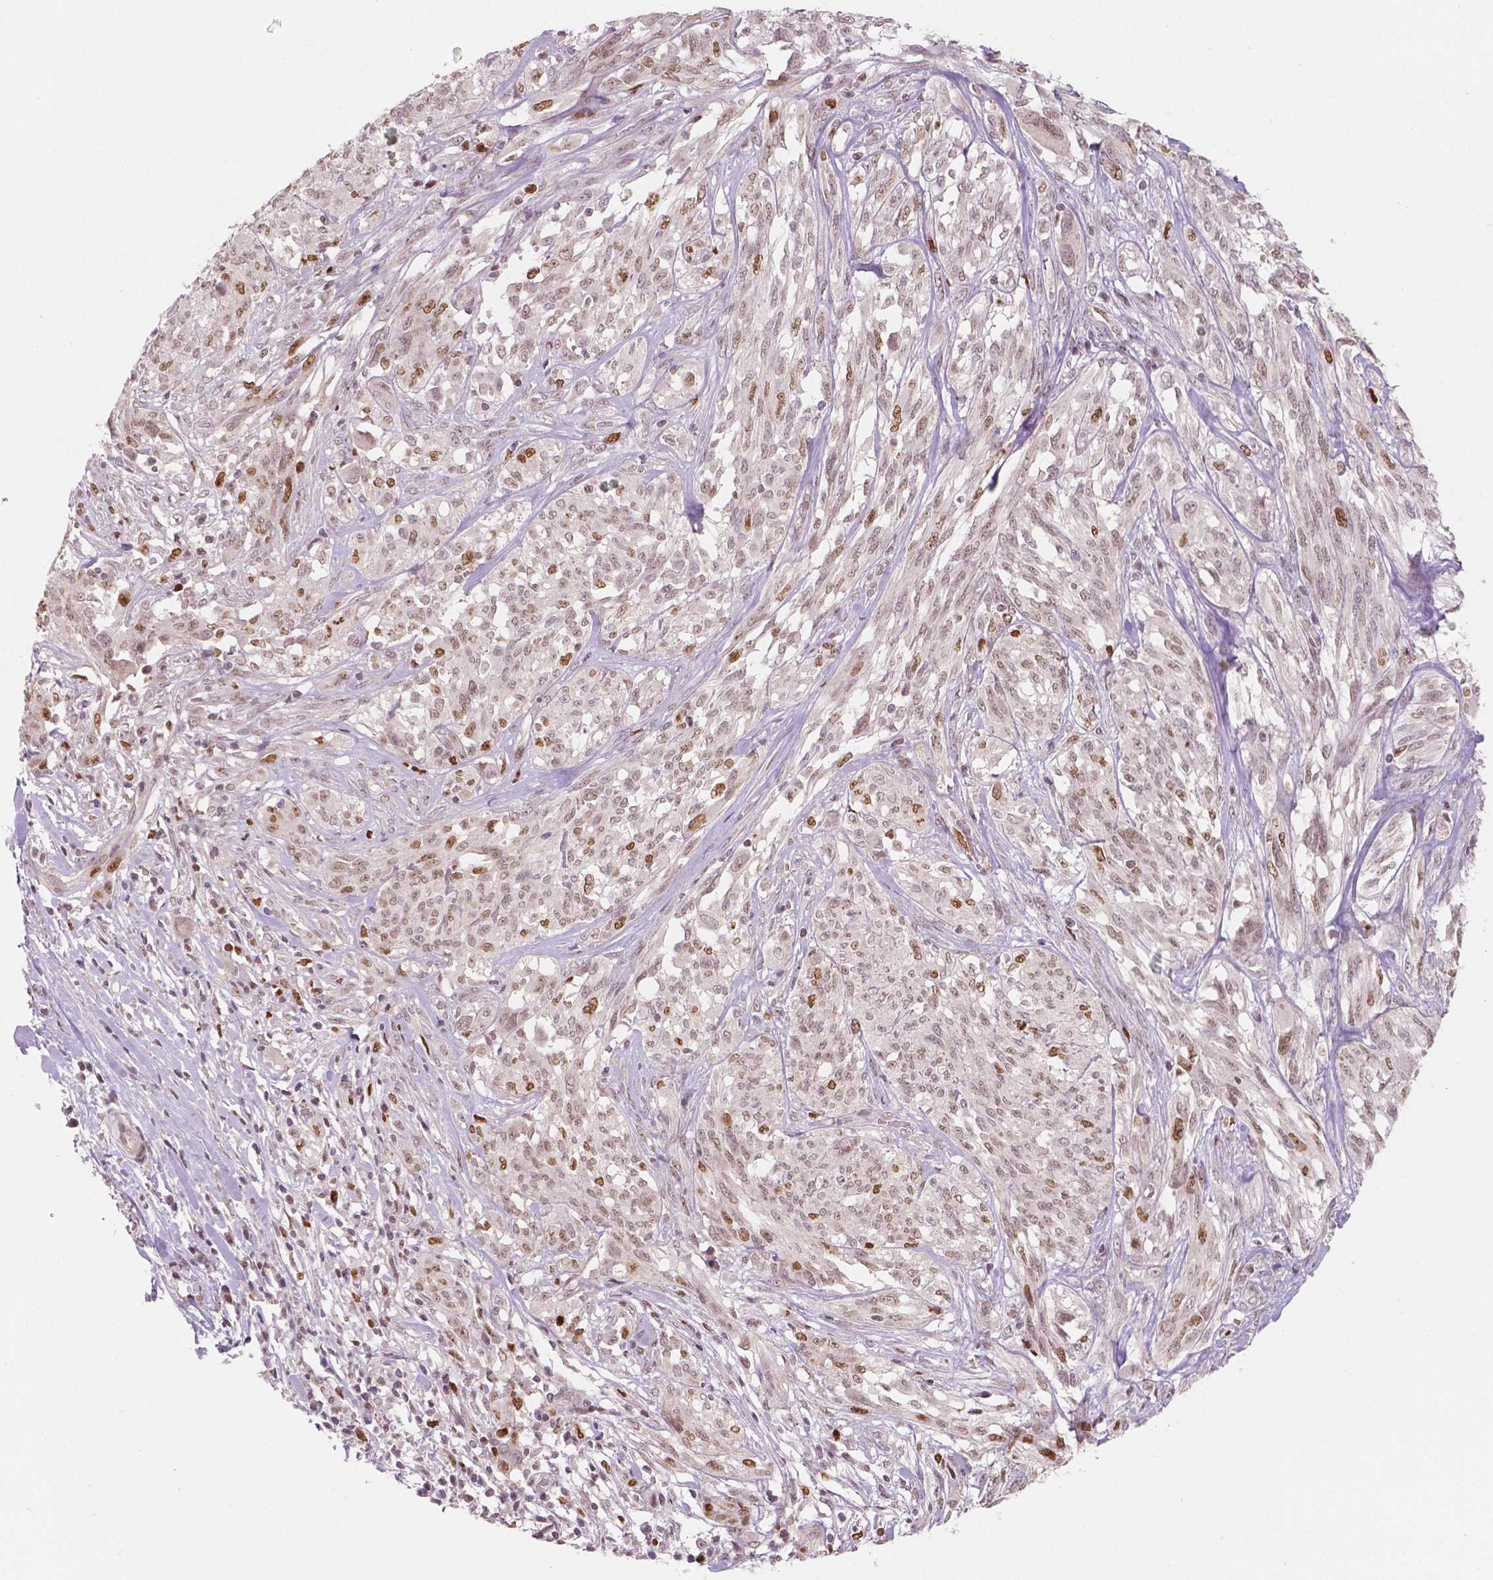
{"staining": {"intensity": "weak", "quantity": "25%-75%", "location": "nuclear"}, "tissue": "melanoma", "cell_type": "Tumor cells", "image_type": "cancer", "snomed": [{"axis": "morphology", "description": "Malignant melanoma, NOS"}, {"axis": "topography", "description": "Skin"}], "caption": "Malignant melanoma was stained to show a protein in brown. There is low levels of weak nuclear staining in about 25%-75% of tumor cells.", "gene": "NSD2", "patient": {"sex": "female", "age": 91}}